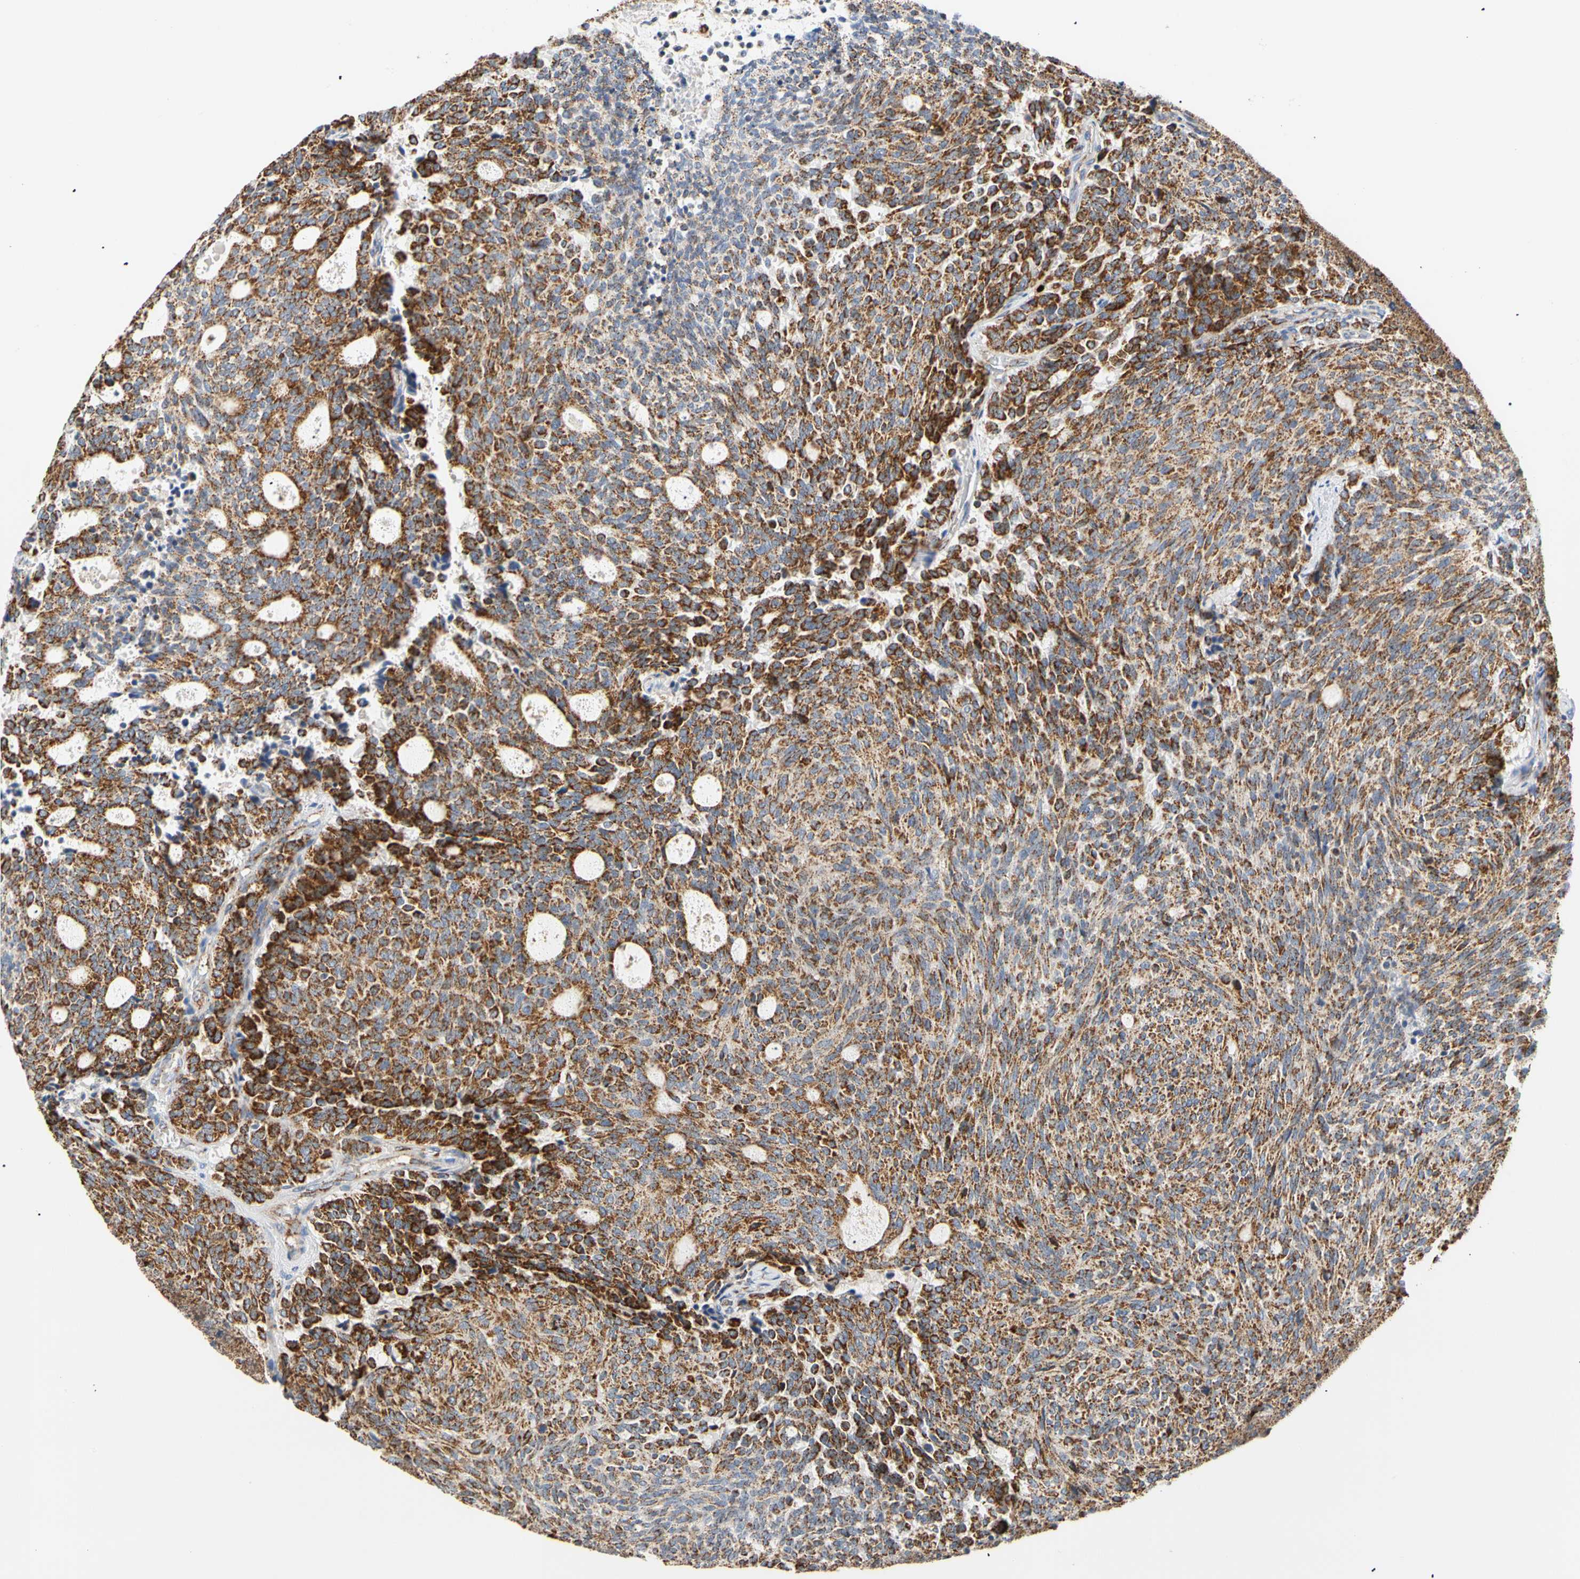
{"staining": {"intensity": "strong", "quantity": ">75%", "location": "cytoplasmic/membranous"}, "tissue": "carcinoid", "cell_type": "Tumor cells", "image_type": "cancer", "snomed": [{"axis": "morphology", "description": "Carcinoid, malignant, NOS"}, {"axis": "topography", "description": "Pancreas"}], "caption": "Brown immunohistochemical staining in carcinoid reveals strong cytoplasmic/membranous expression in about >75% of tumor cells. The staining is performed using DAB brown chromogen to label protein expression. The nuclei are counter-stained blue using hematoxylin.", "gene": "ACAT1", "patient": {"sex": "female", "age": 54}}